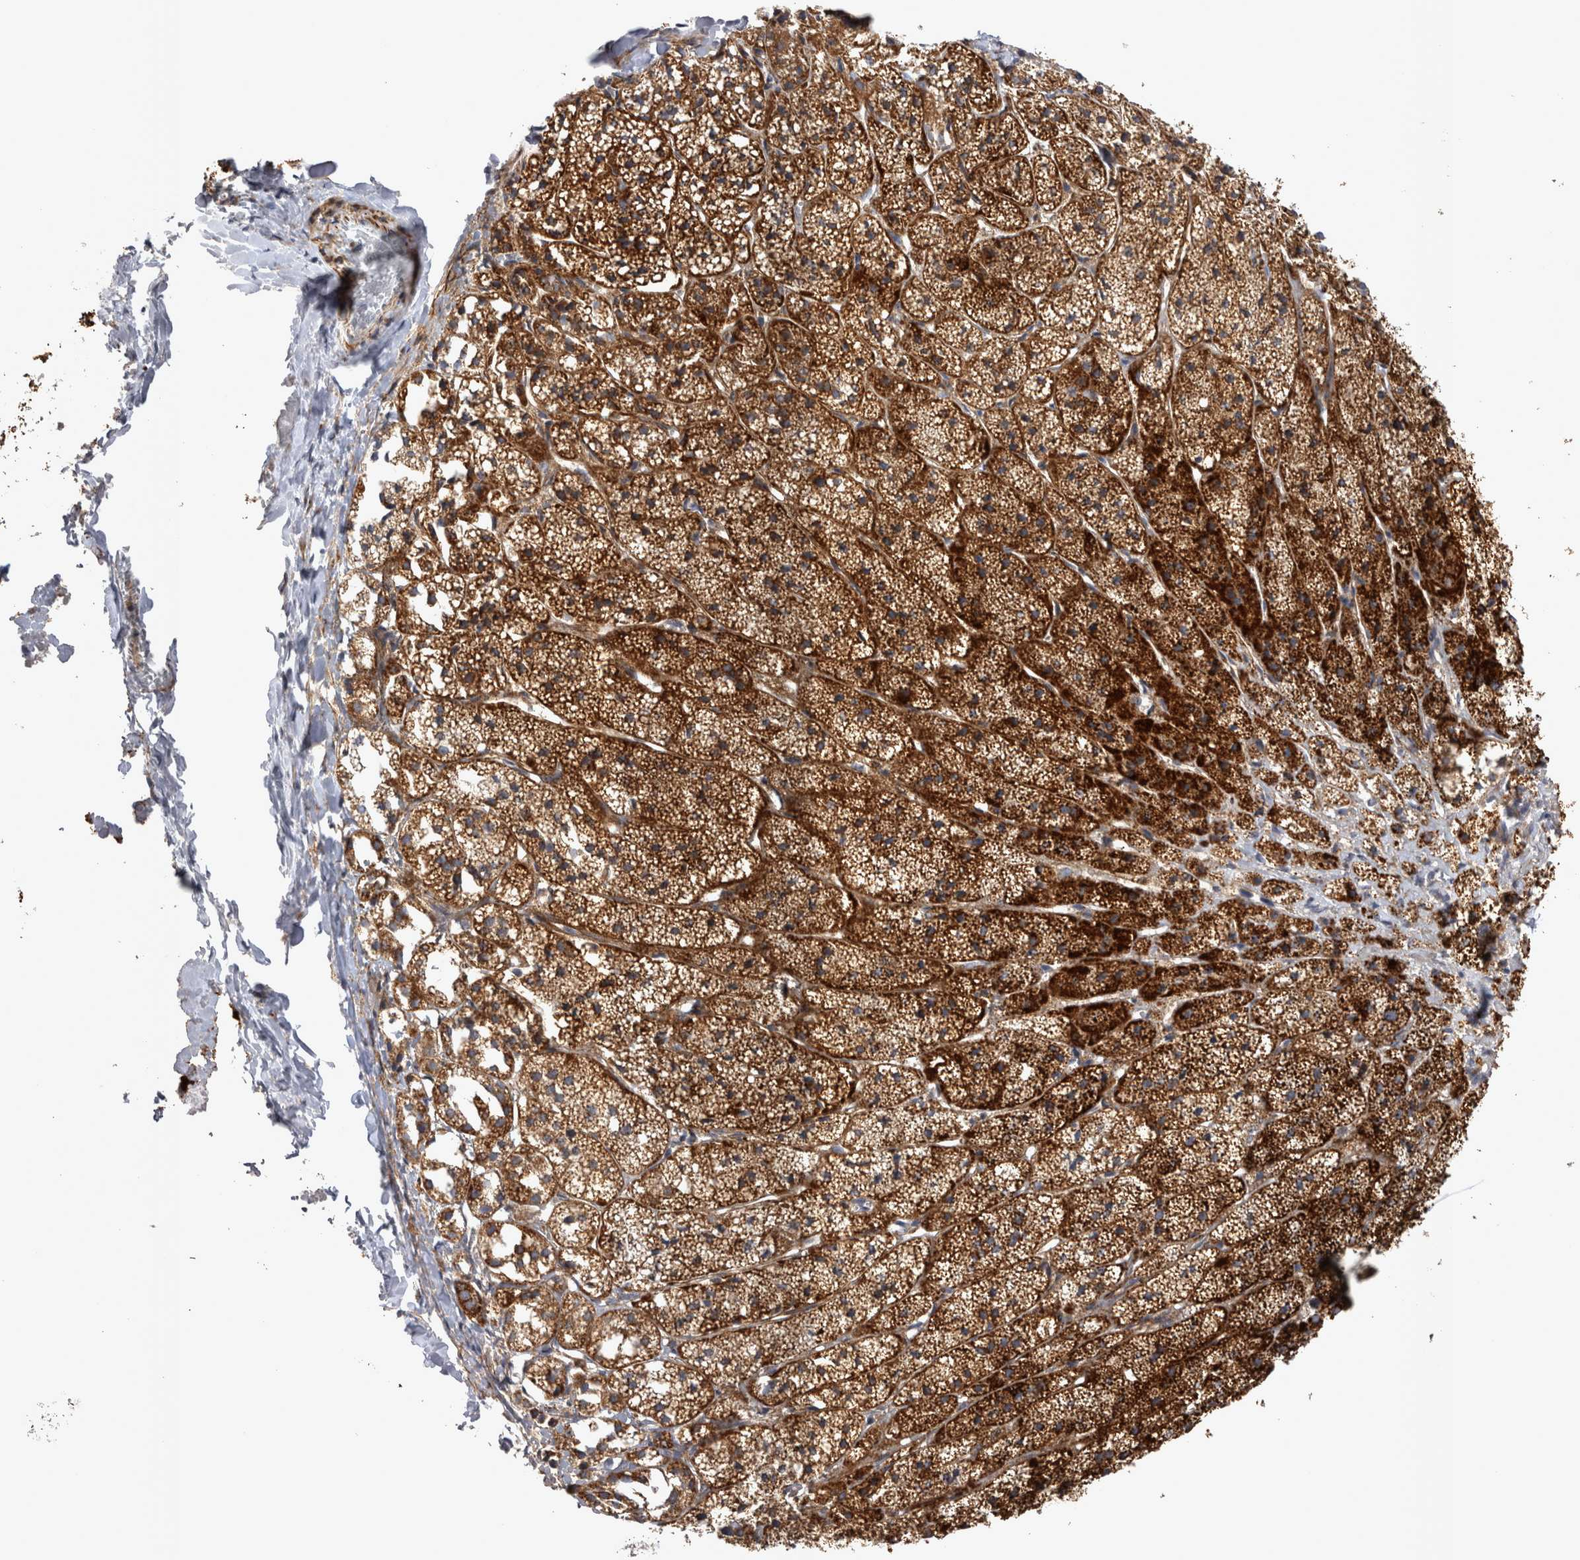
{"staining": {"intensity": "strong", "quantity": ">75%", "location": "cytoplasmic/membranous"}, "tissue": "adrenal gland", "cell_type": "Glandular cells", "image_type": "normal", "snomed": [{"axis": "morphology", "description": "Normal tissue, NOS"}, {"axis": "topography", "description": "Adrenal gland"}], "caption": "Adrenal gland stained for a protein shows strong cytoplasmic/membranous positivity in glandular cells. (IHC, brightfield microscopy, high magnification).", "gene": "TSPOAP1", "patient": {"sex": "female", "age": 44}}